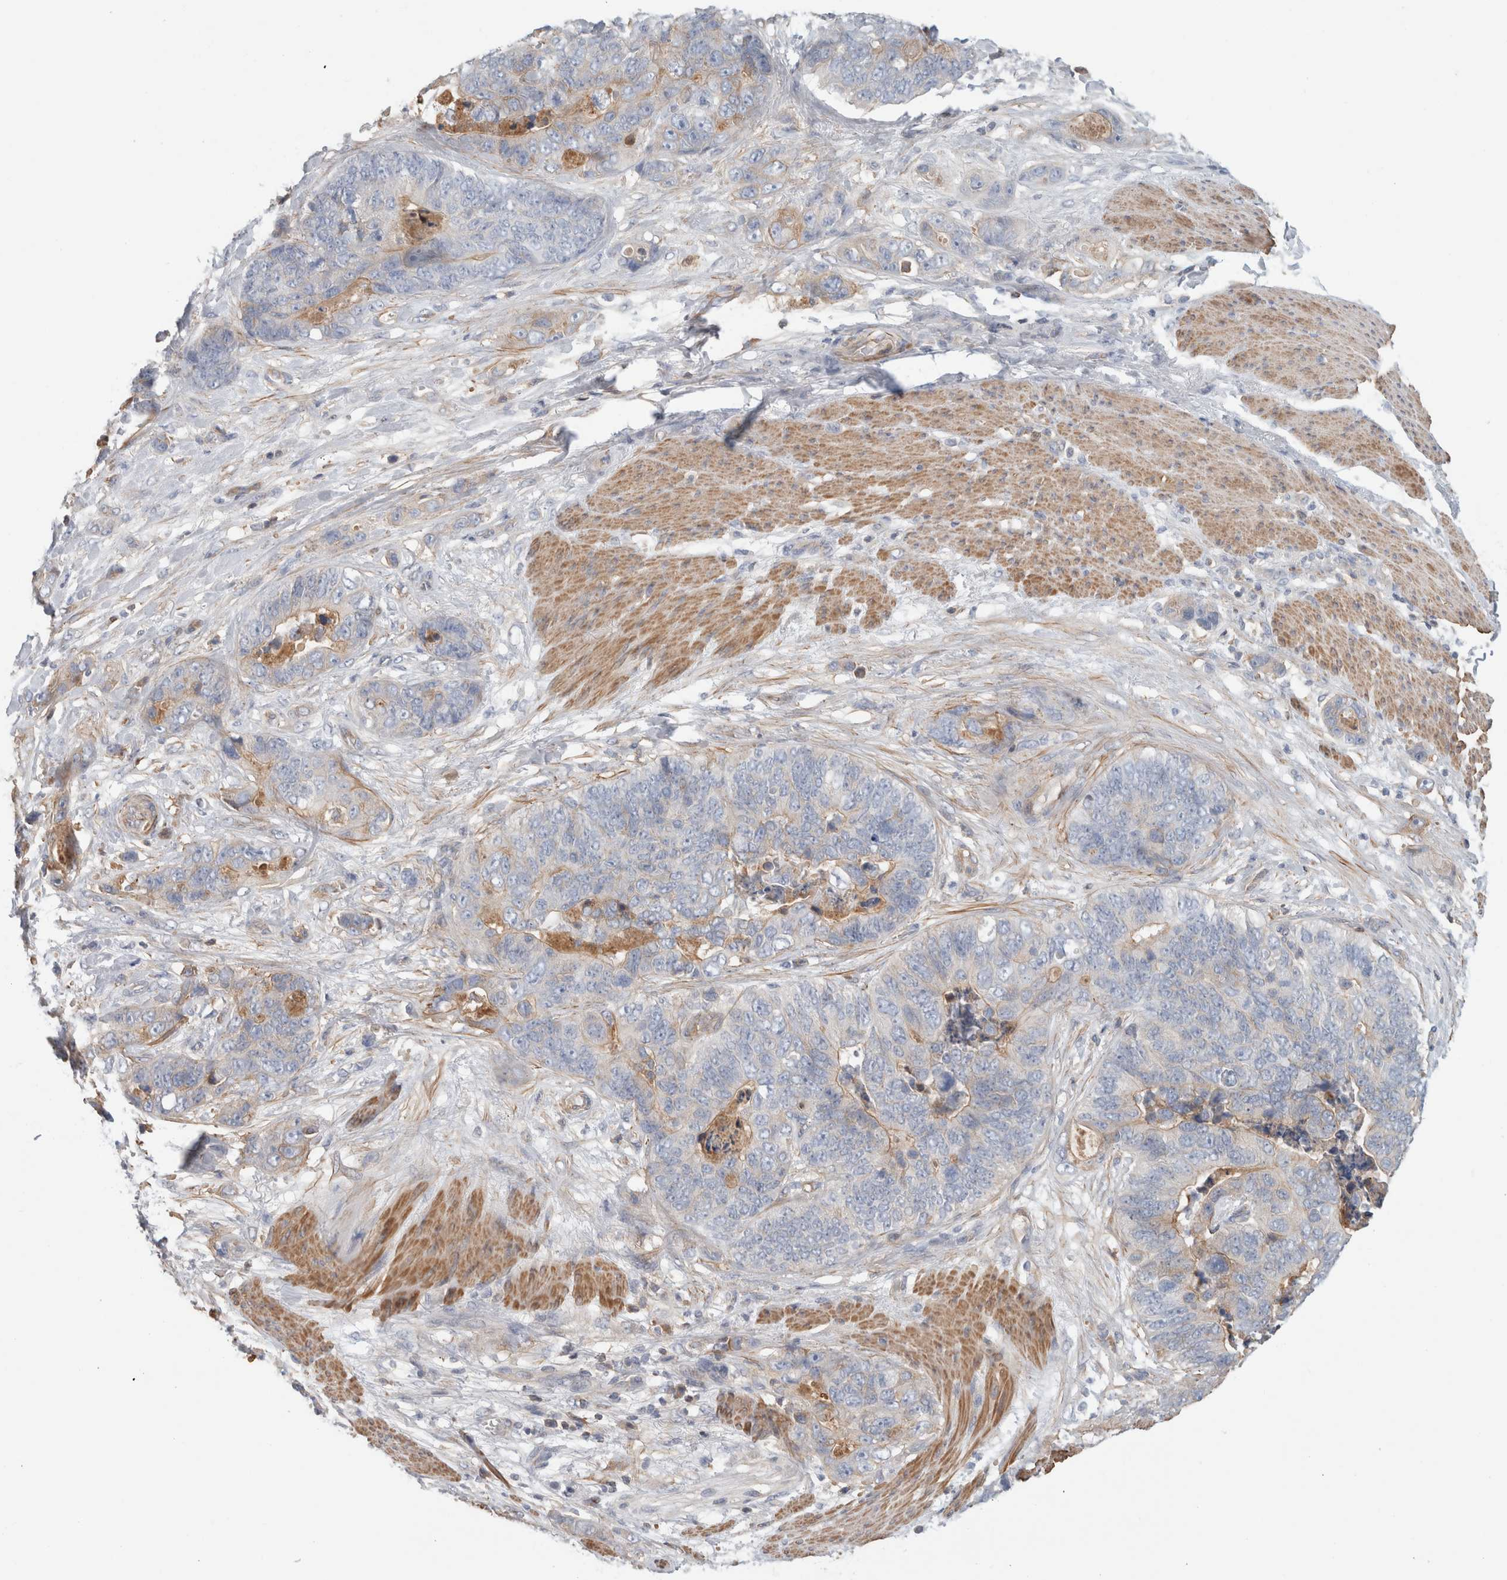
{"staining": {"intensity": "weak", "quantity": "<25%", "location": "cytoplasmic/membranous"}, "tissue": "stomach cancer", "cell_type": "Tumor cells", "image_type": "cancer", "snomed": [{"axis": "morphology", "description": "Normal tissue, NOS"}, {"axis": "morphology", "description": "Adenocarcinoma, NOS"}, {"axis": "topography", "description": "Stomach"}], "caption": "High power microscopy photomicrograph of an immunohistochemistry (IHC) image of stomach cancer, revealing no significant expression in tumor cells. Nuclei are stained in blue.", "gene": "CFI", "patient": {"sex": "female", "age": 89}}